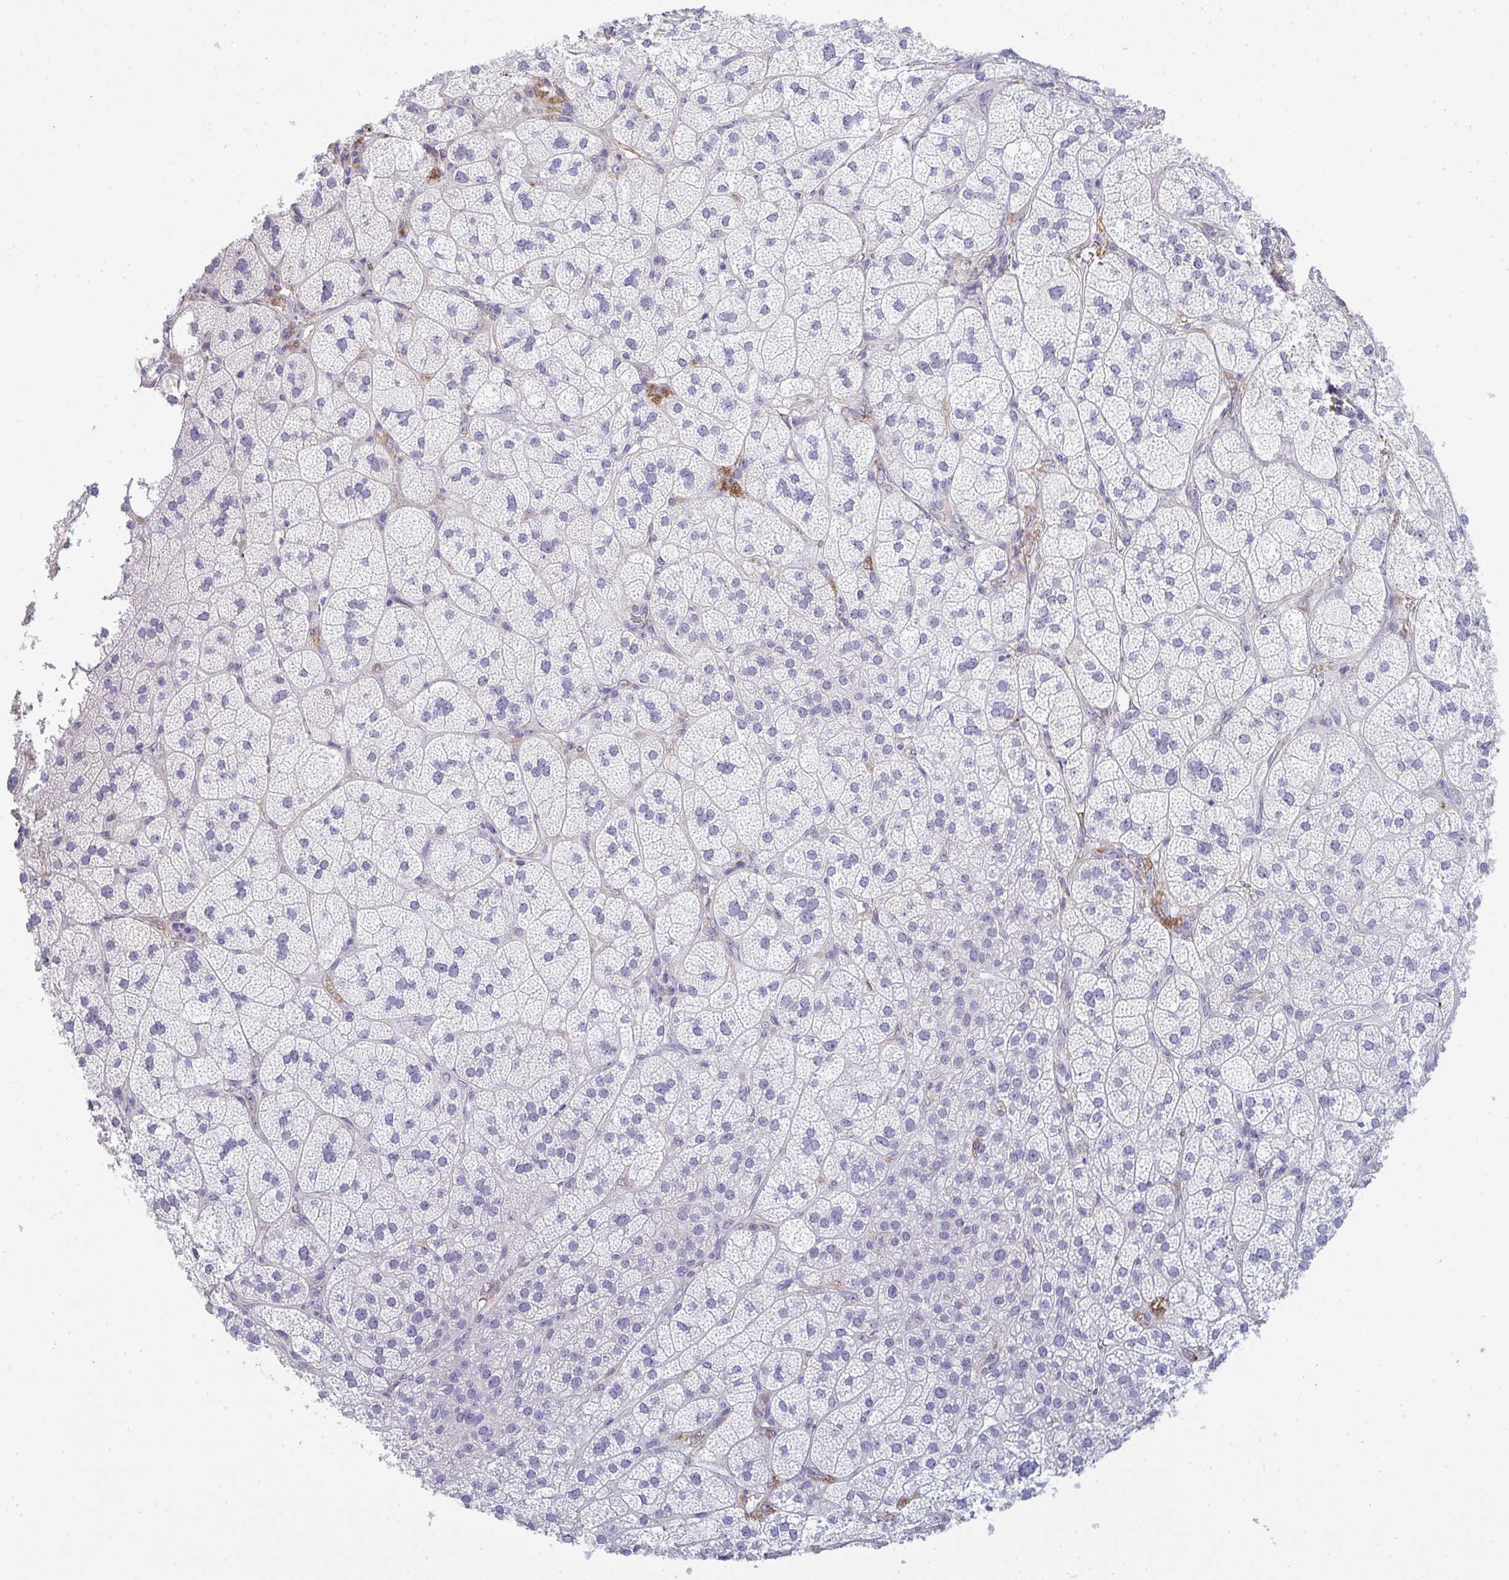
{"staining": {"intensity": "negative", "quantity": "none", "location": "none"}, "tissue": "adrenal gland", "cell_type": "Glandular cells", "image_type": "normal", "snomed": [{"axis": "morphology", "description": "Normal tissue, NOS"}, {"axis": "topography", "description": "Adrenal gland"}], "caption": "This is a micrograph of immunohistochemistry (IHC) staining of unremarkable adrenal gland, which shows no positivity in glandular cells. (Immunohistochemistry, brightfield microscopy, high magnification).", "gene": "ADAM21", "patient": {"sex": "female", "age": 60}}